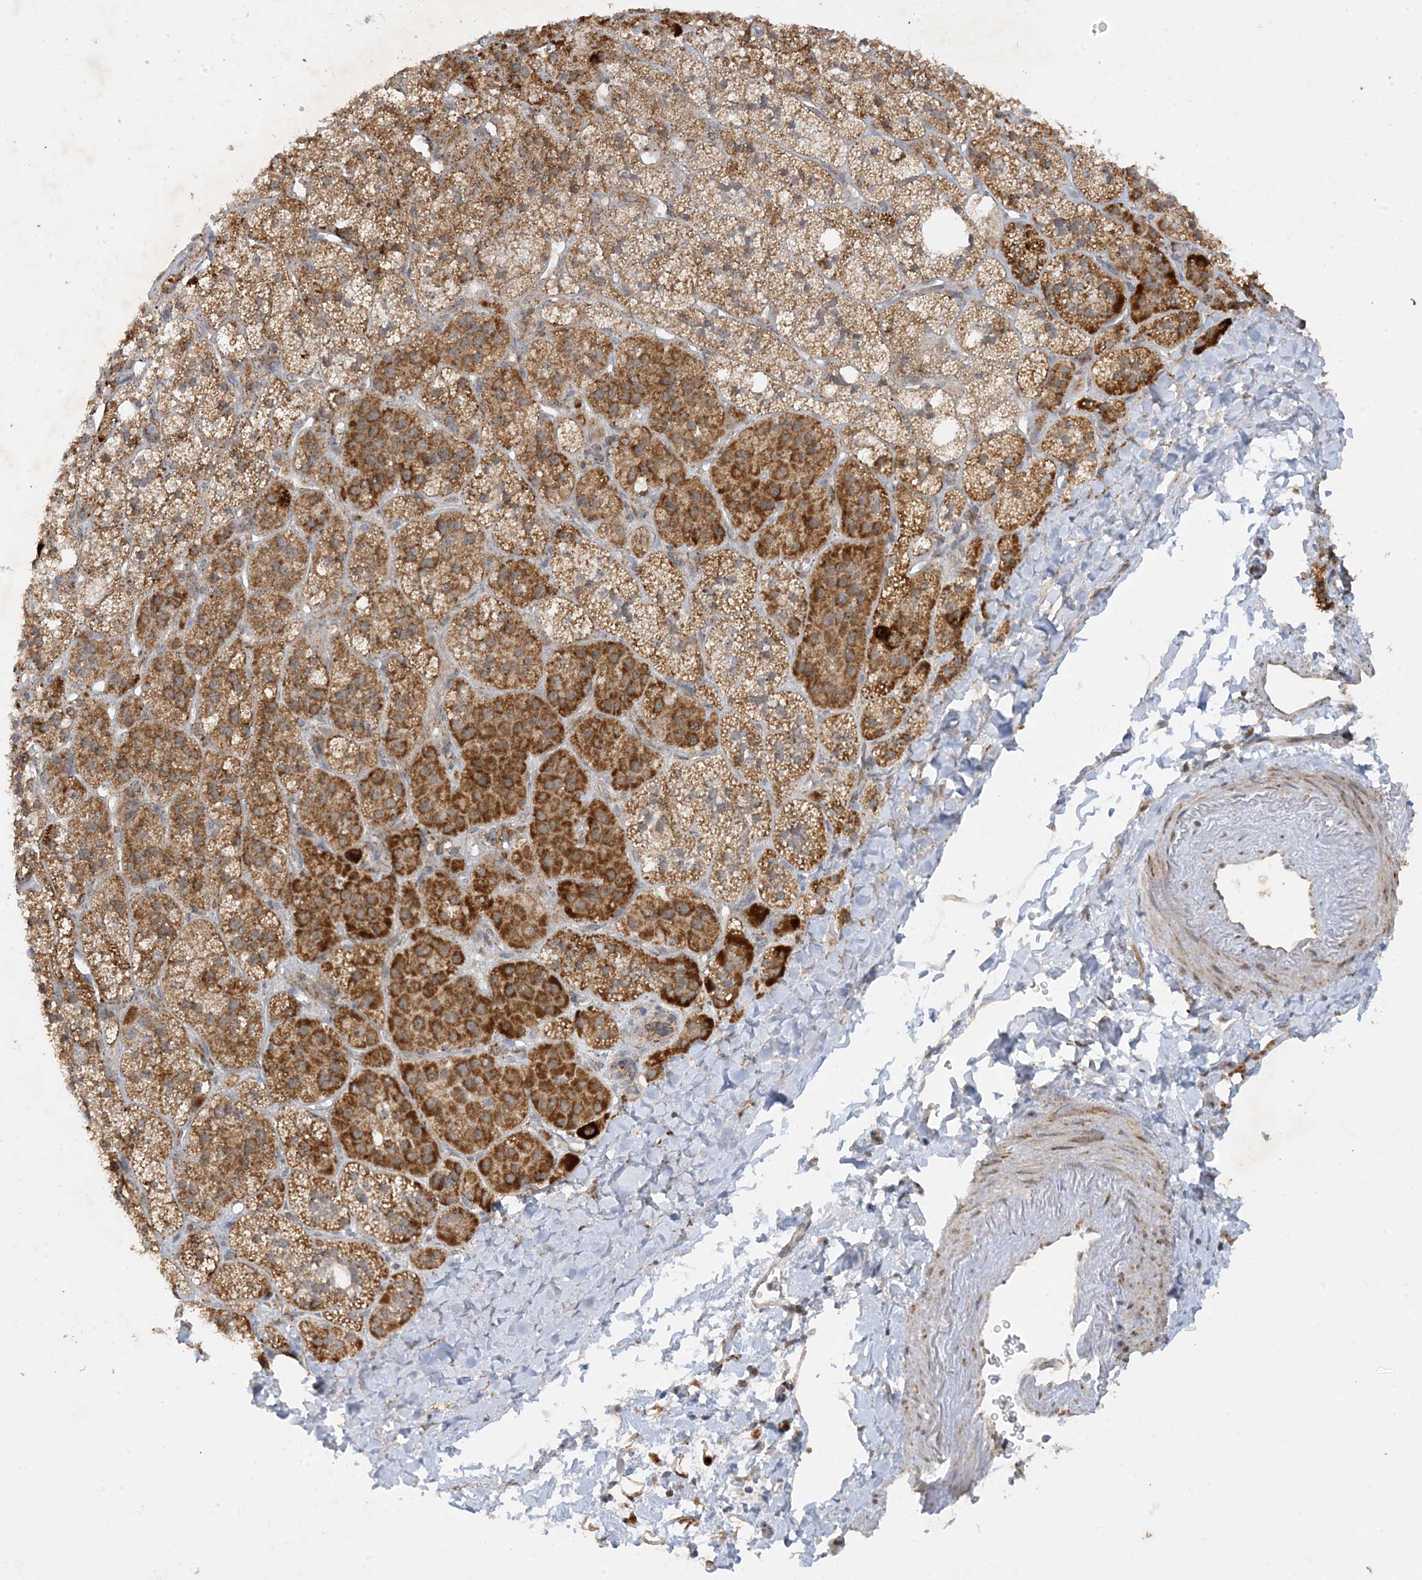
{"staining": {"intensity": "strong", "quantity": ">75%", "location": "cytoplasmic/membranous"}, "tissue": "adrenal gland", "cell_type": "Glandular cells", "image_type": "normal", "snomed": [{"axis": "morphology", "description": "Normal tissue, NOS"}, {"axis": "topography", "description": "Adrenal gland"}], "caption": "Immunohistochemistry histopathology image of normal human adrenal gland stained for a protein (brown), which shows high levels of strong cytoplasmic/membranous expression in about >75% of glandular cells.", "gene": "NDUFAF3", "patient": {"sex": "male", "age": 61}}